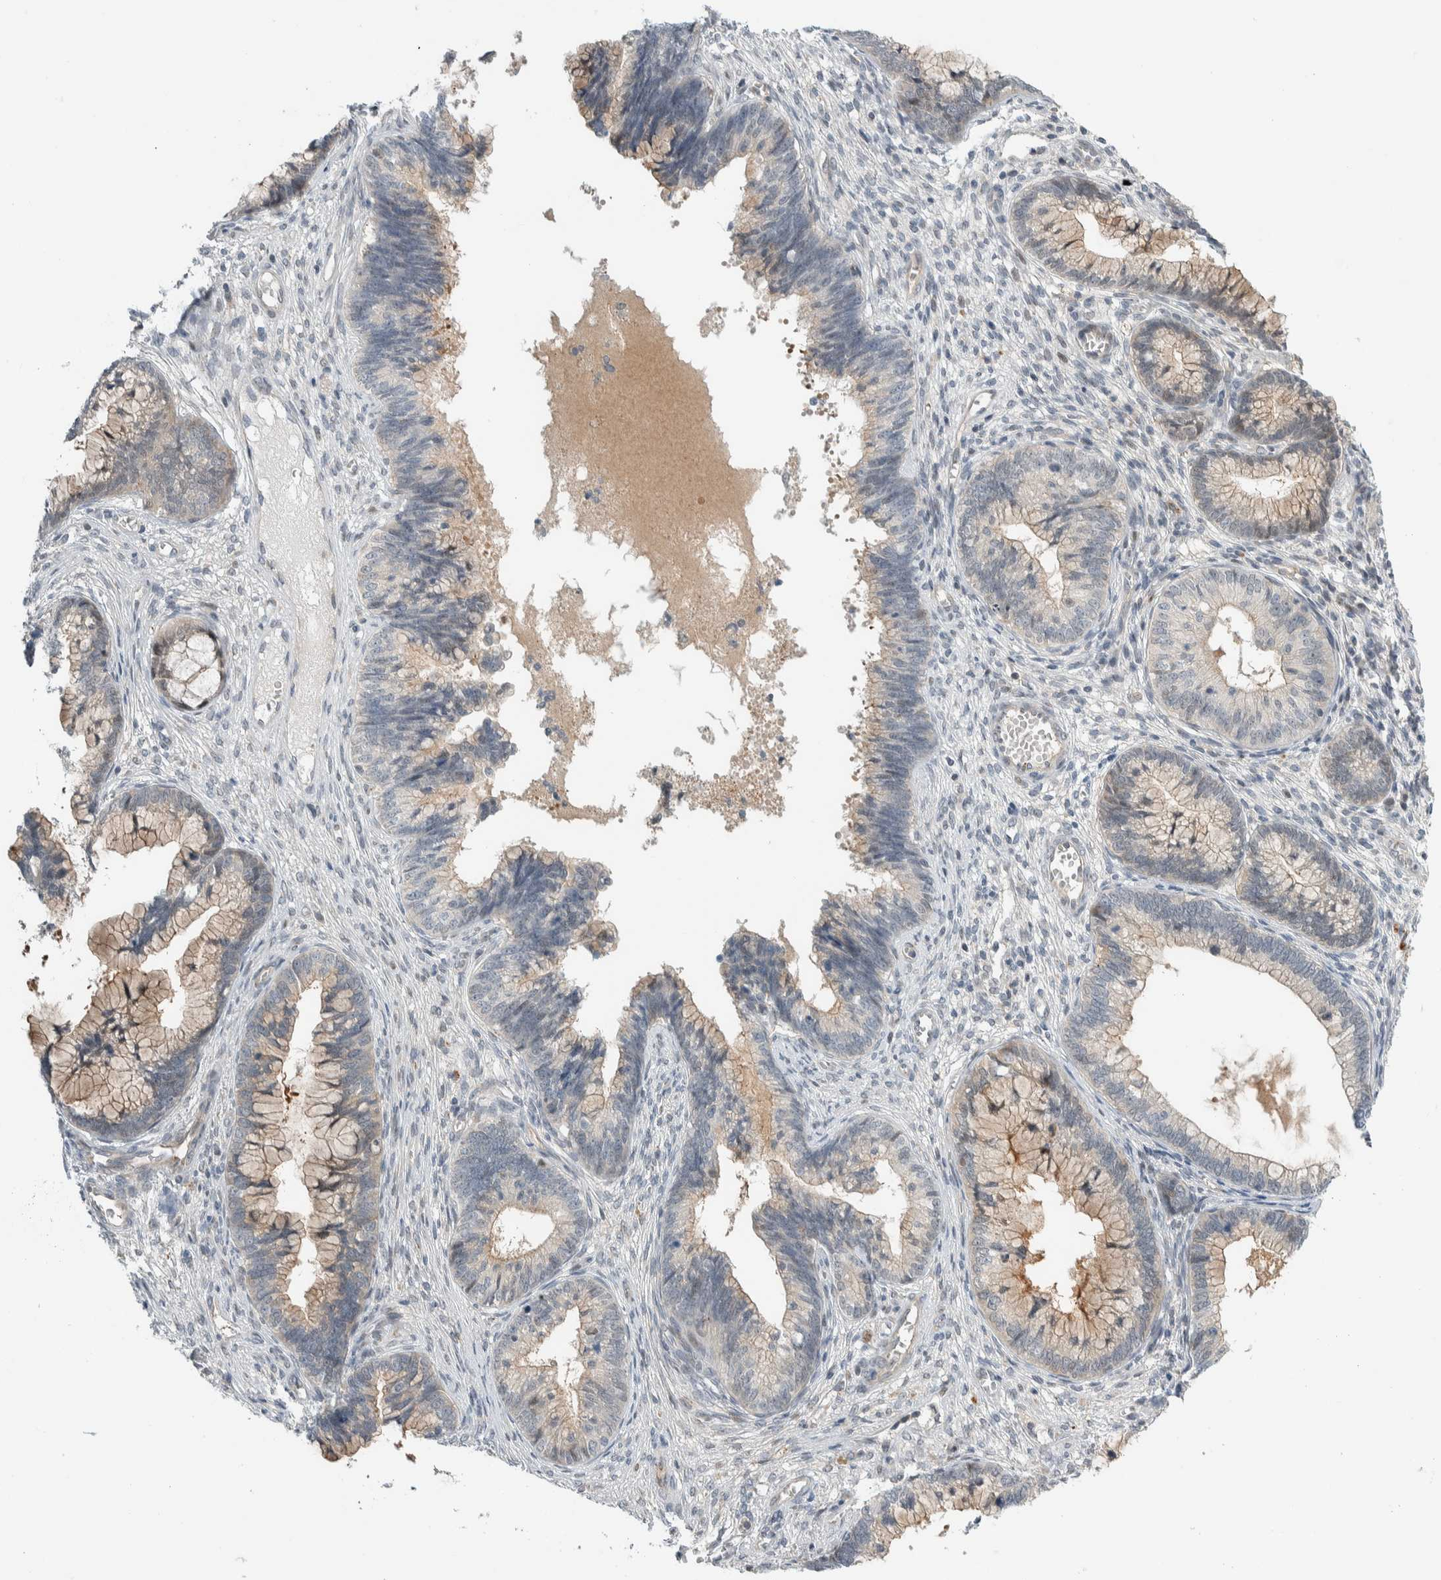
{"staining": {"intensity": "weak", "quantity": "<25%", "location": "cytoplasmic/membranous,nuclear"}, "tissue": "cervical cancer", "cell_type": "Tumor cells", "image_type": "cancer", "snomed": [{"axis": "morphology", "description": "Adenocarcinoma, NOS"}, {"axis": "topography", "description": "Cervix"}], "caption": "Tumor cells show no significant expression in cervical cancer (adenocarcinoma).", "gene": "NCR3LG1", "patient": {"sex": "female", "age": 44}}